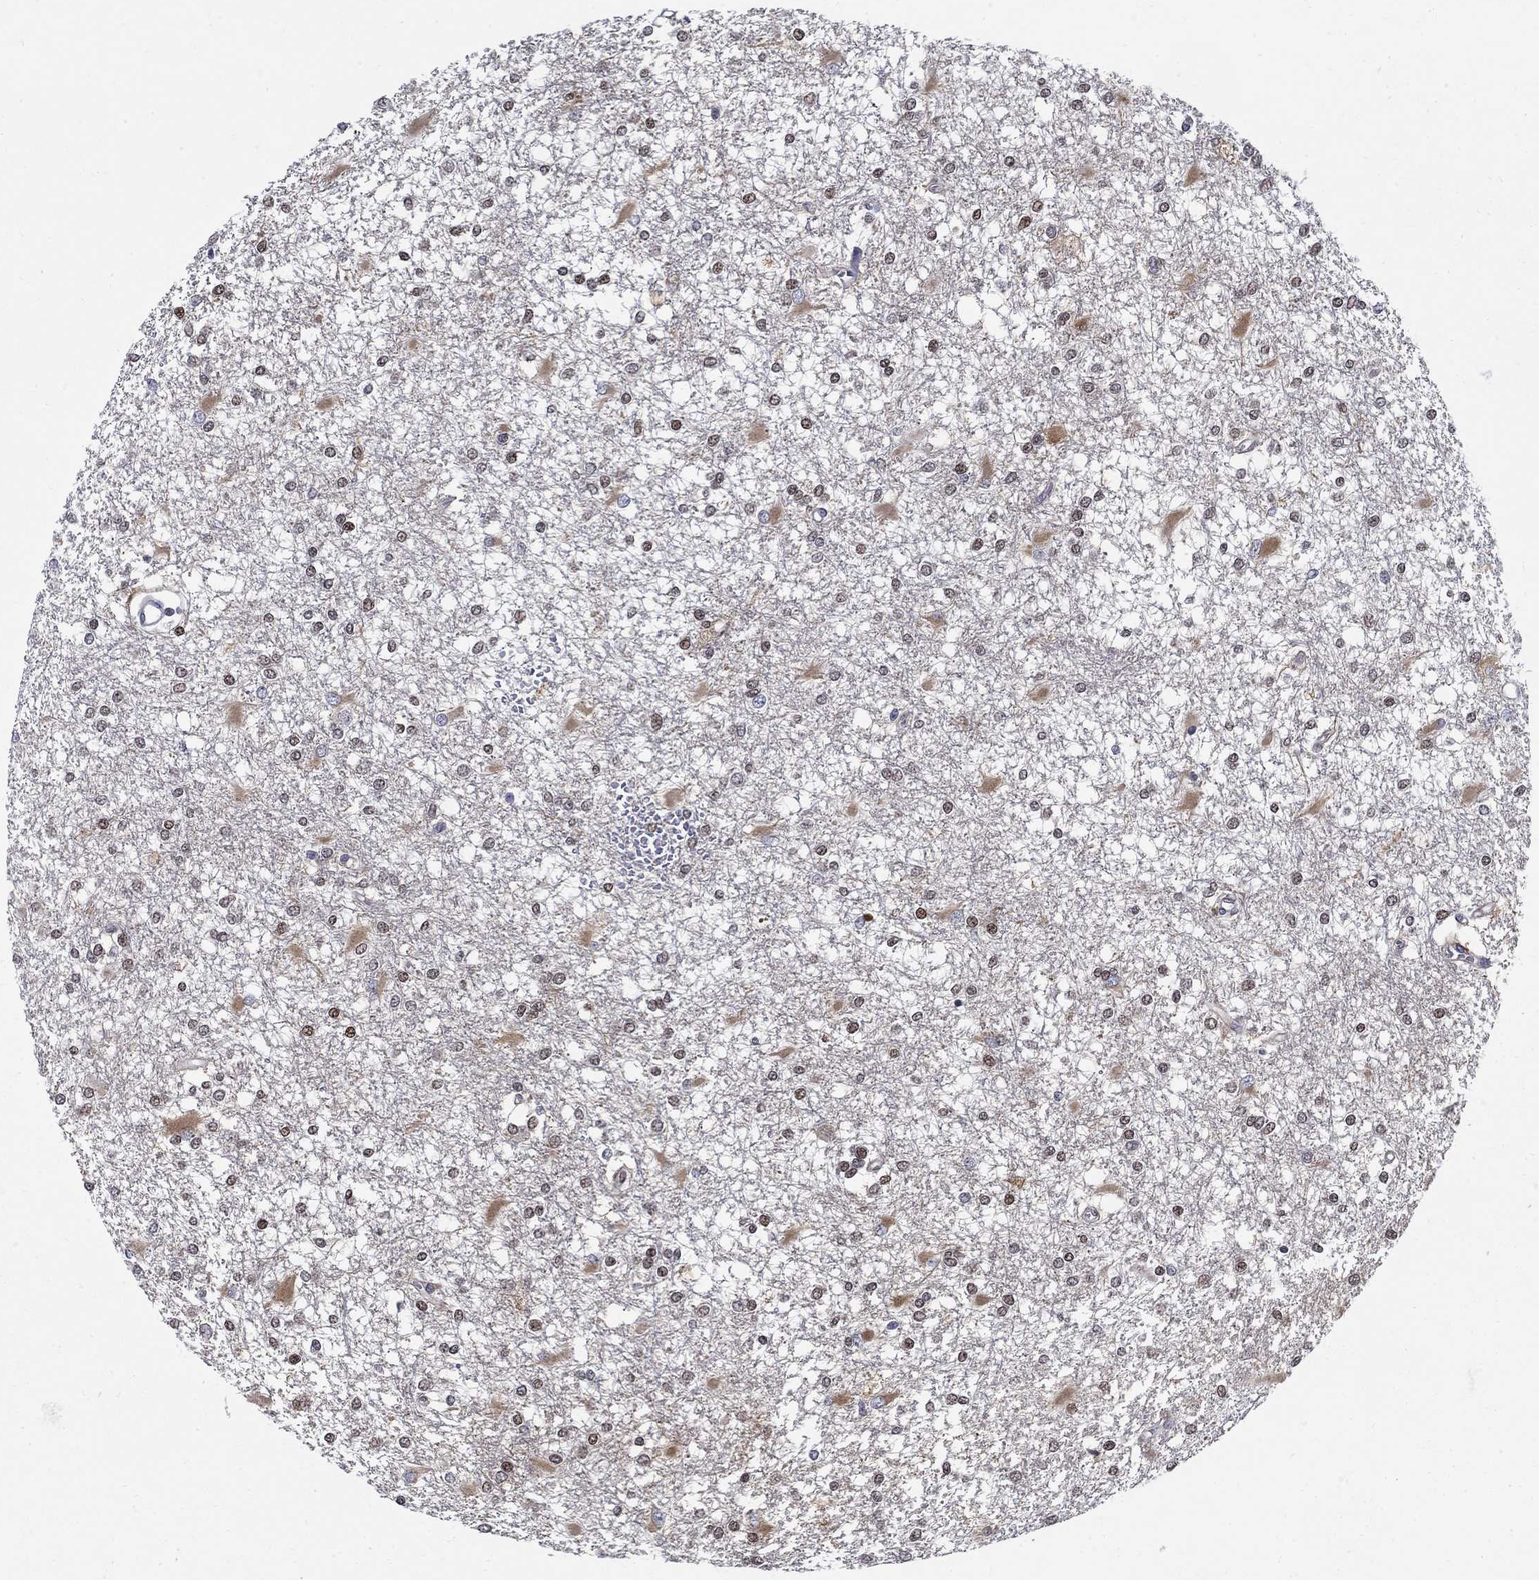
{"staining": {"intensity": "strong", "quantity": "<25%", "location": "nuclear"}, "tissue": "glioma", "cell_type": "Tumor cells", "image_type": "cancer", "snomed": [{"axis": "morphology", "description": "Glioma, malignant, High grade"}, {"axis": "topography", "description": "Cerebral cortex"}], "caption": "Approximately <25% of tumor cells in human malignant glioma (high-grade) demonstrate strong nuclear protein expression as visualized by brown immunohistochemical staining.", "gene": "ZNF594", "patient": {"sex": "male", "age": 79}}